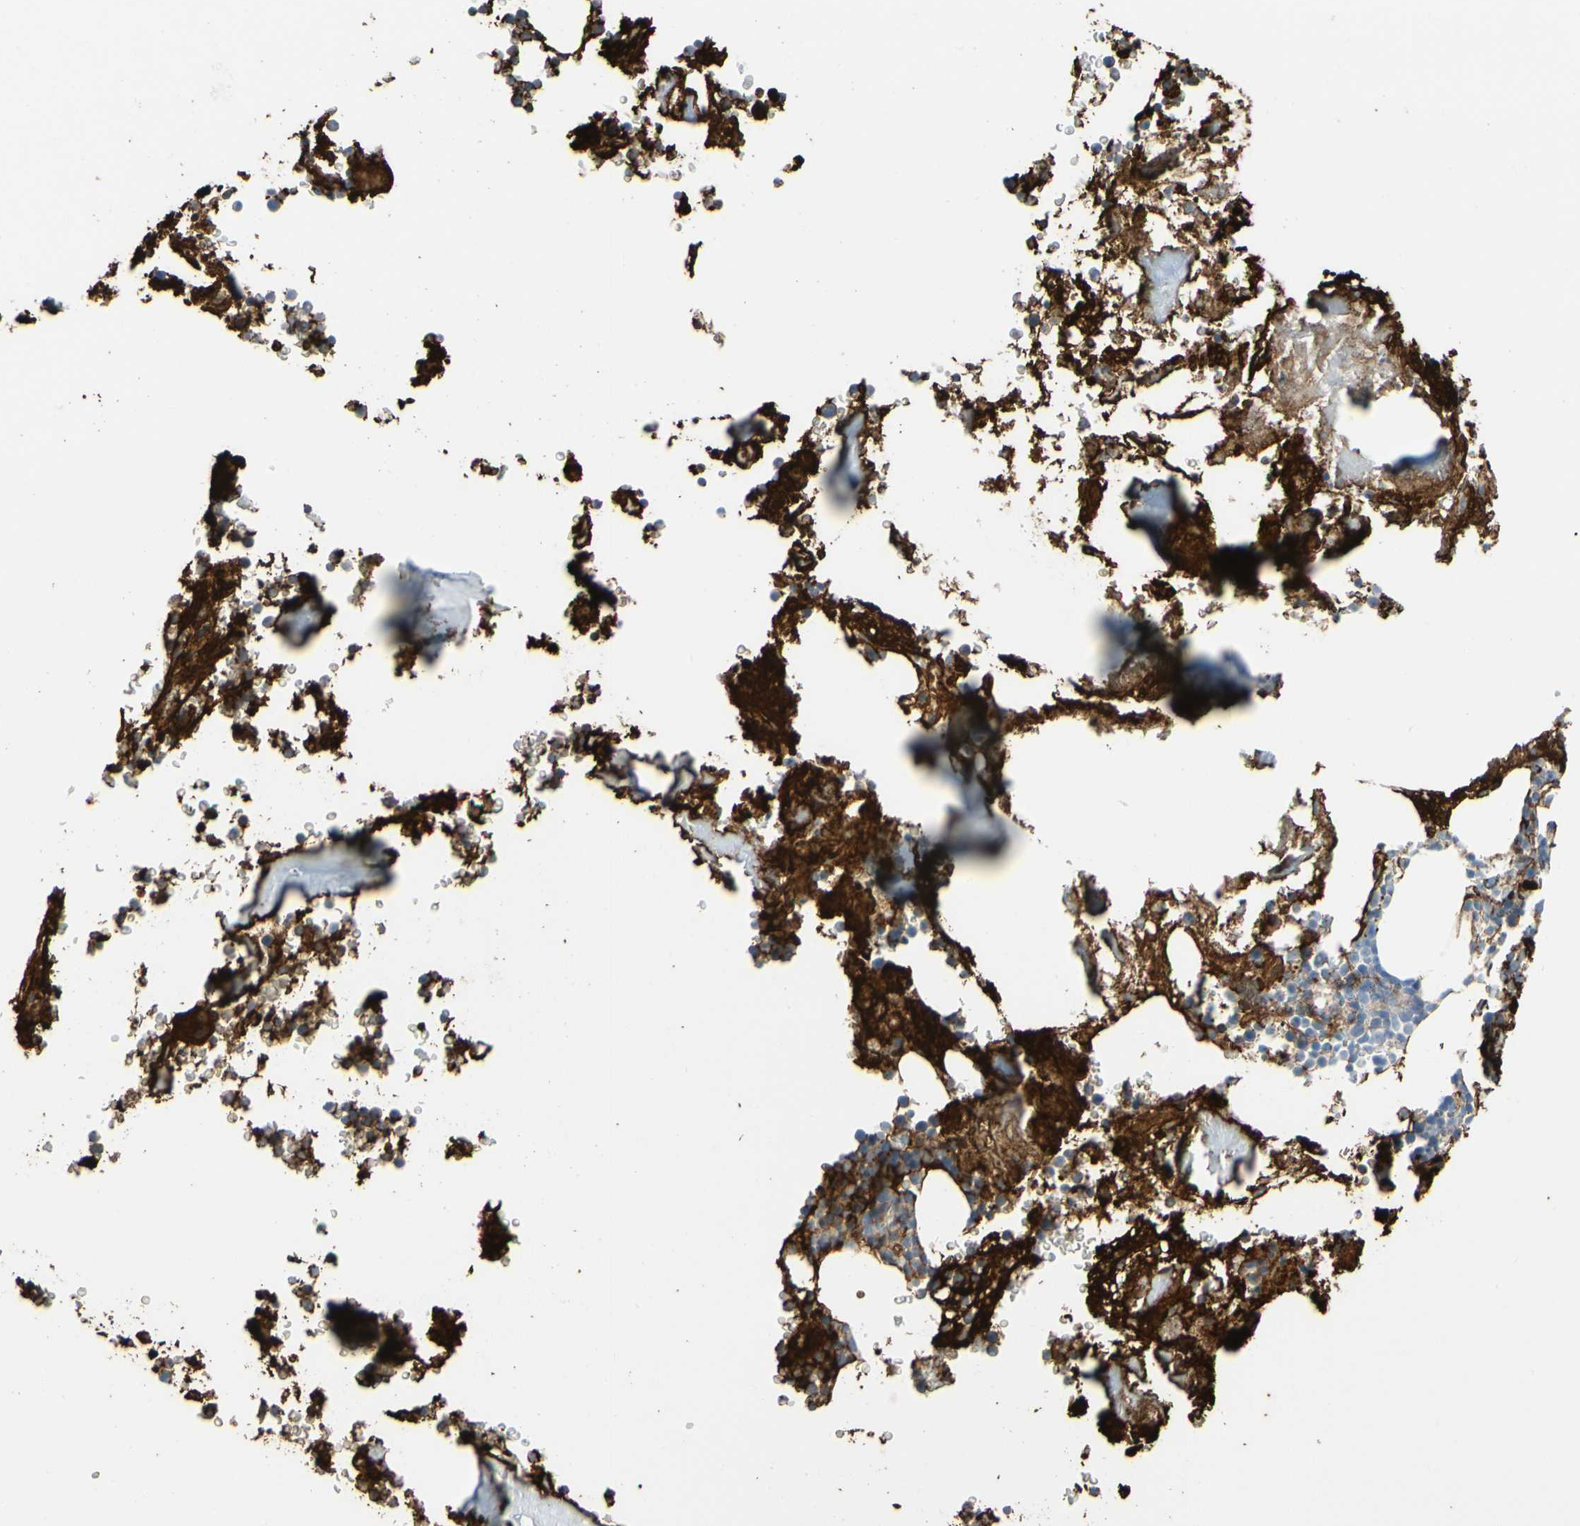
{"staining": {"intensity": "negative", "quantity": "none", "location": "none"}, "tissue": "bone marrow", "cell_type": "Hematopoietic cells", "image_type": "normal", "snomed": [{"axis": "morphology", "description": "Normal tissue, NOS"}, {"axis": "topography", "description": "Bone marrow"}], "caption": "Immunohistochemistry (IHC) photomicrograph of benign bone marrow: human bone marrow stained with DAB (3,3'-diaminobenzidine) displays no significant protein positivity in hematopoietic cells. (DAB (3,3'-diaminobenzidine) IHC, high magnification).", "gene": "FGB", "patient": {"sex": "male"}}